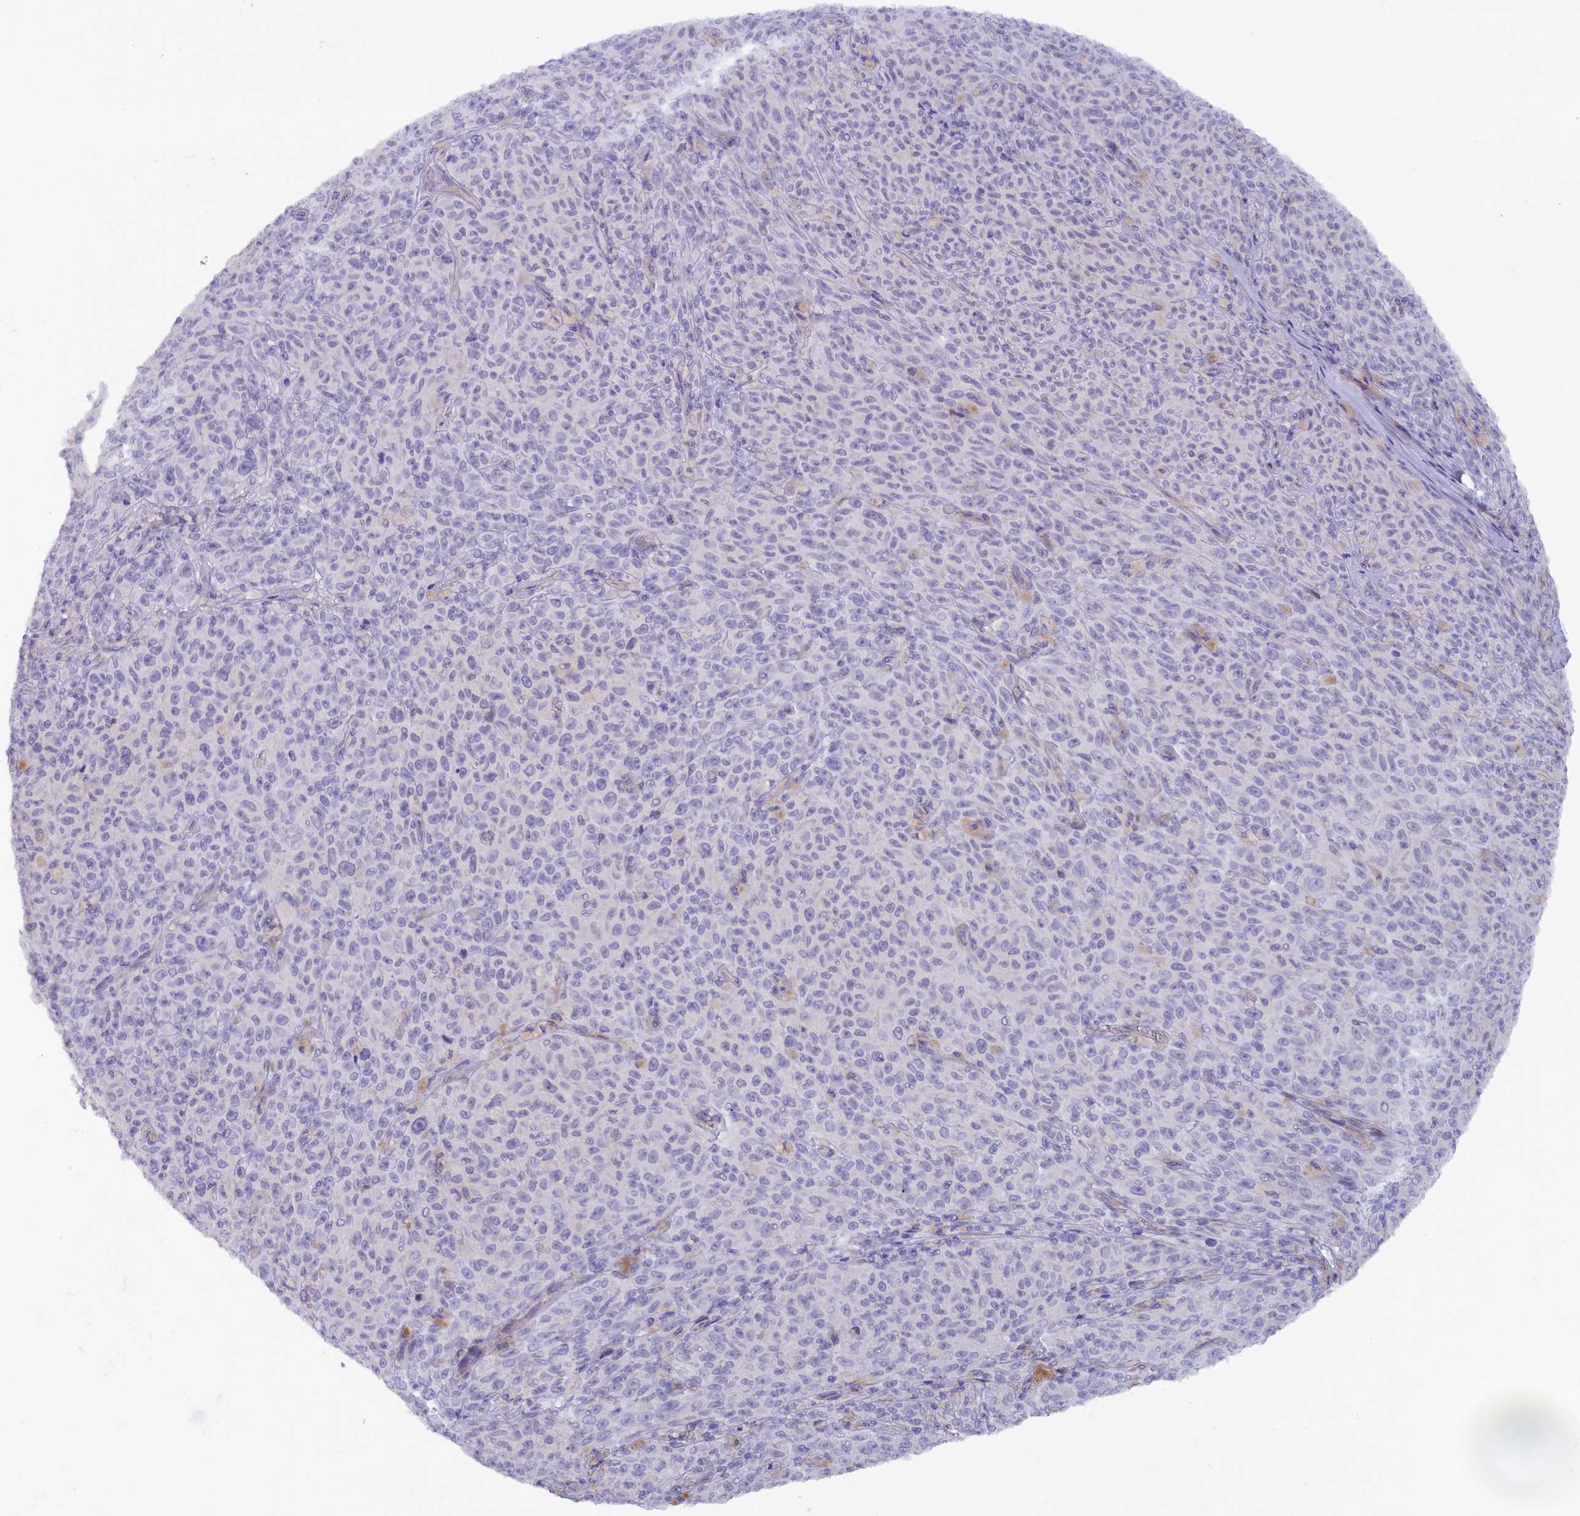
{"staining": {"intensity": "negative", "quantity": "none", "location": "none"}, "tissue": "melanoma", "cell_type": "Tumor cells", "image_type": "cancer", "snomed": [{"axis": "morphology", "description": "Malignant melanoma, NOS"}, {"axis": "topography", "description": "Skin"}], "caption": "A histopathology image of malignant melanoma stained for a protein reveals no brown staining in tumor cells.", "gene": "ZSWIM4", "patient": {"sex": "female", "age": 82}}